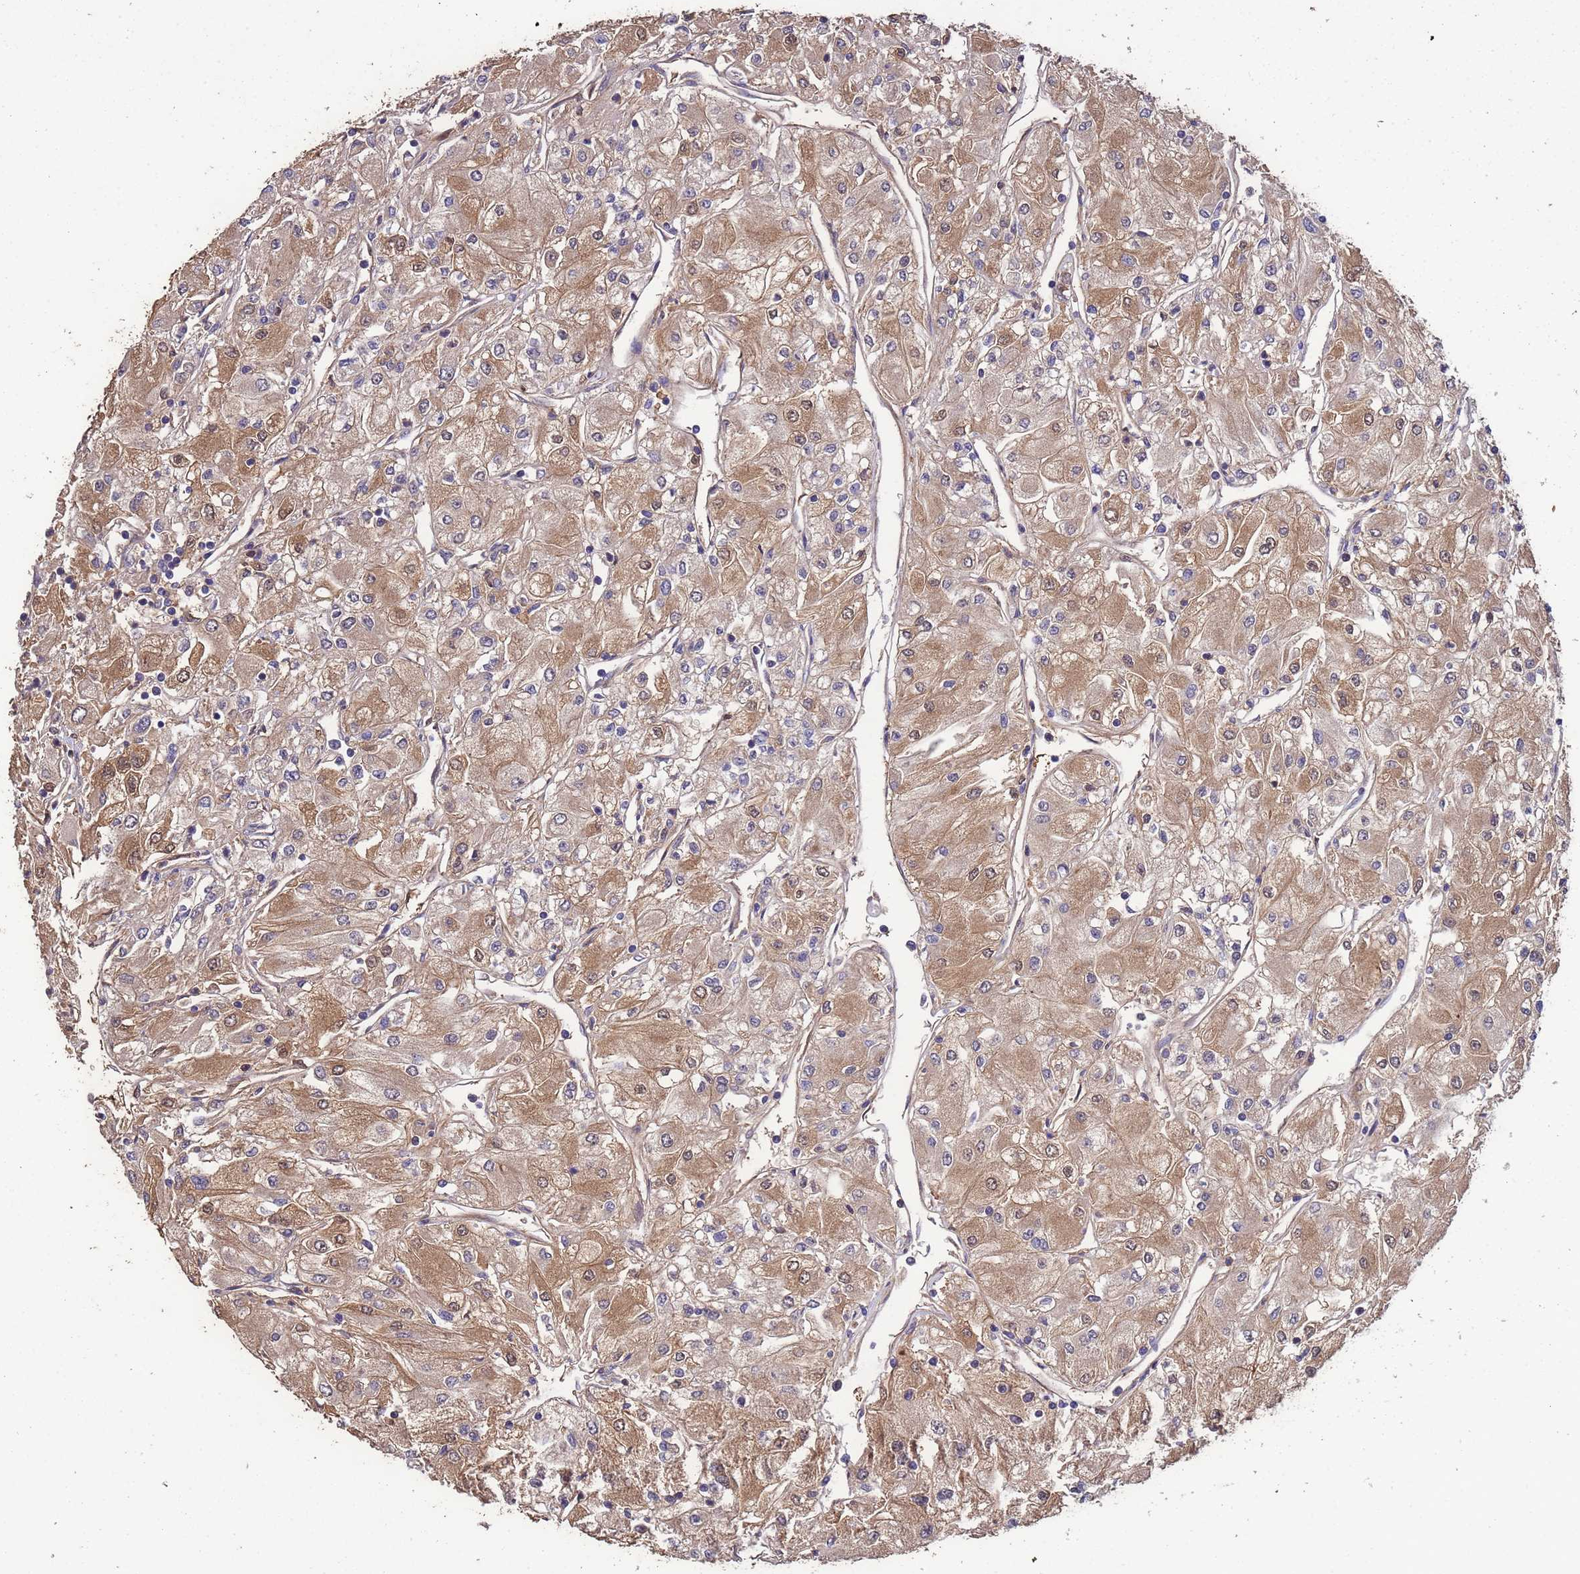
{"staining": {"intensity": "moderate", "quantity": ">75%", "location": "cytoplasmic/membranous"}, "tissue": "renal cancer", "cell_type": "Tumor cells", "image_type": "cancer", "snomed": [{"axis": "morphology", "description": "Adenocarcinoma, NOS"}, {"axis": "topography", "description": "Kidney"}], "caption": "Adenocarcinoma (renal) tissue reveals moderate cytoplasmic/membranous positivity in approximately >75% of tumor cells", "gene": "CCDC184", "patient": {"sex": "male", "age": 80}}